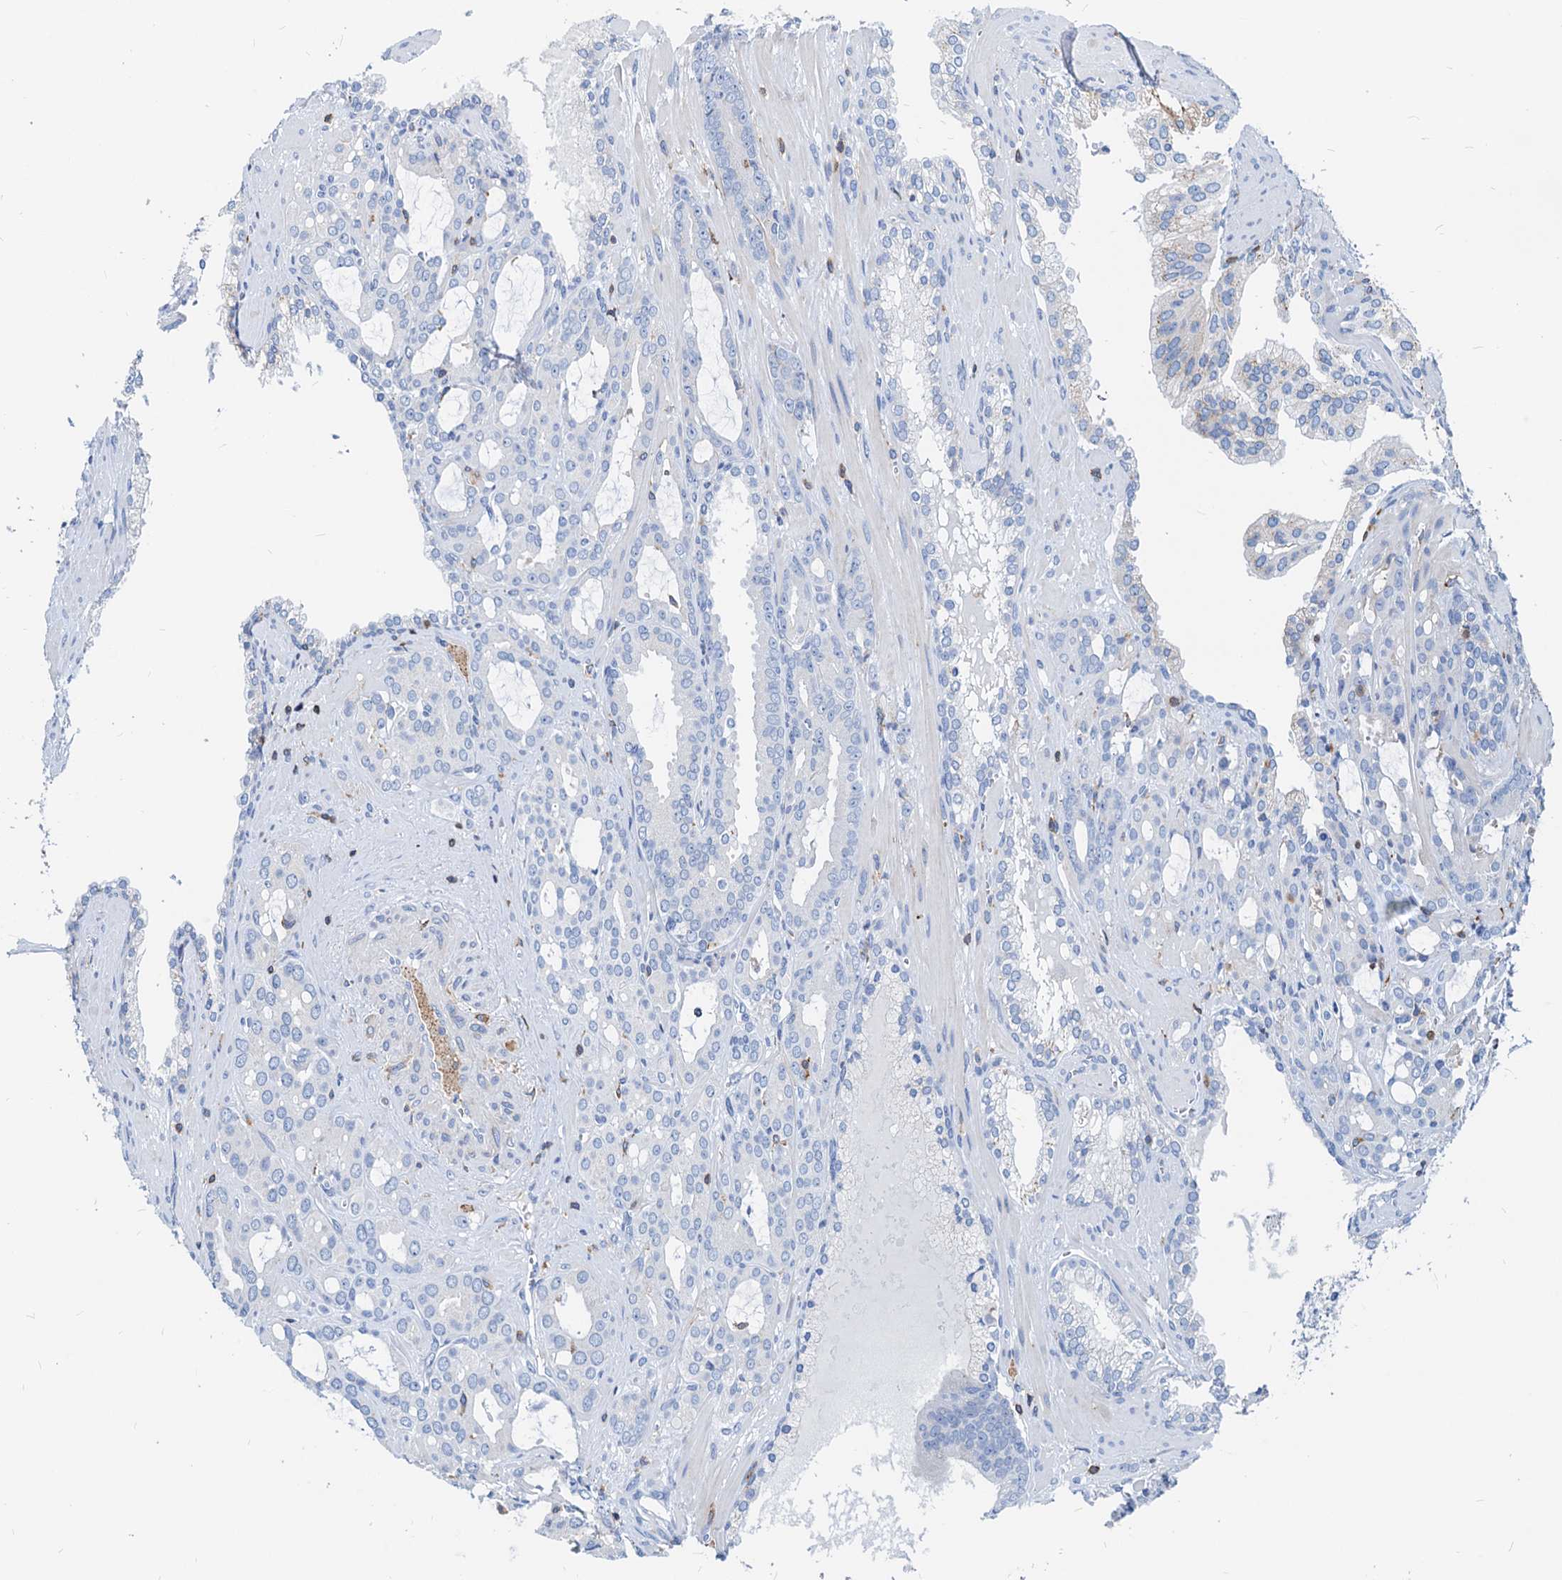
{"staining": {"intensity": "negative", "quantity": "none", "location": "none"}, "tissue": "prostate cancer", "cell_type": "Tumor cells", "image_type": "cancer", "snomed": [{"axis": "morphology", "description": "Adenocarcinoma, High grade"}, {"axis": "topography", "description": "Prostate"}], "caption": "Tumor cells are negative for brown protein staining in prostate high-grade adenocarcinoma. (Stains: DAB IHC with hematoxylin counter stain, Microscopy: brightfield microscopy at high magnification).", "gene": "LCP2", "patient": {"sex": "male", "age": 72}}